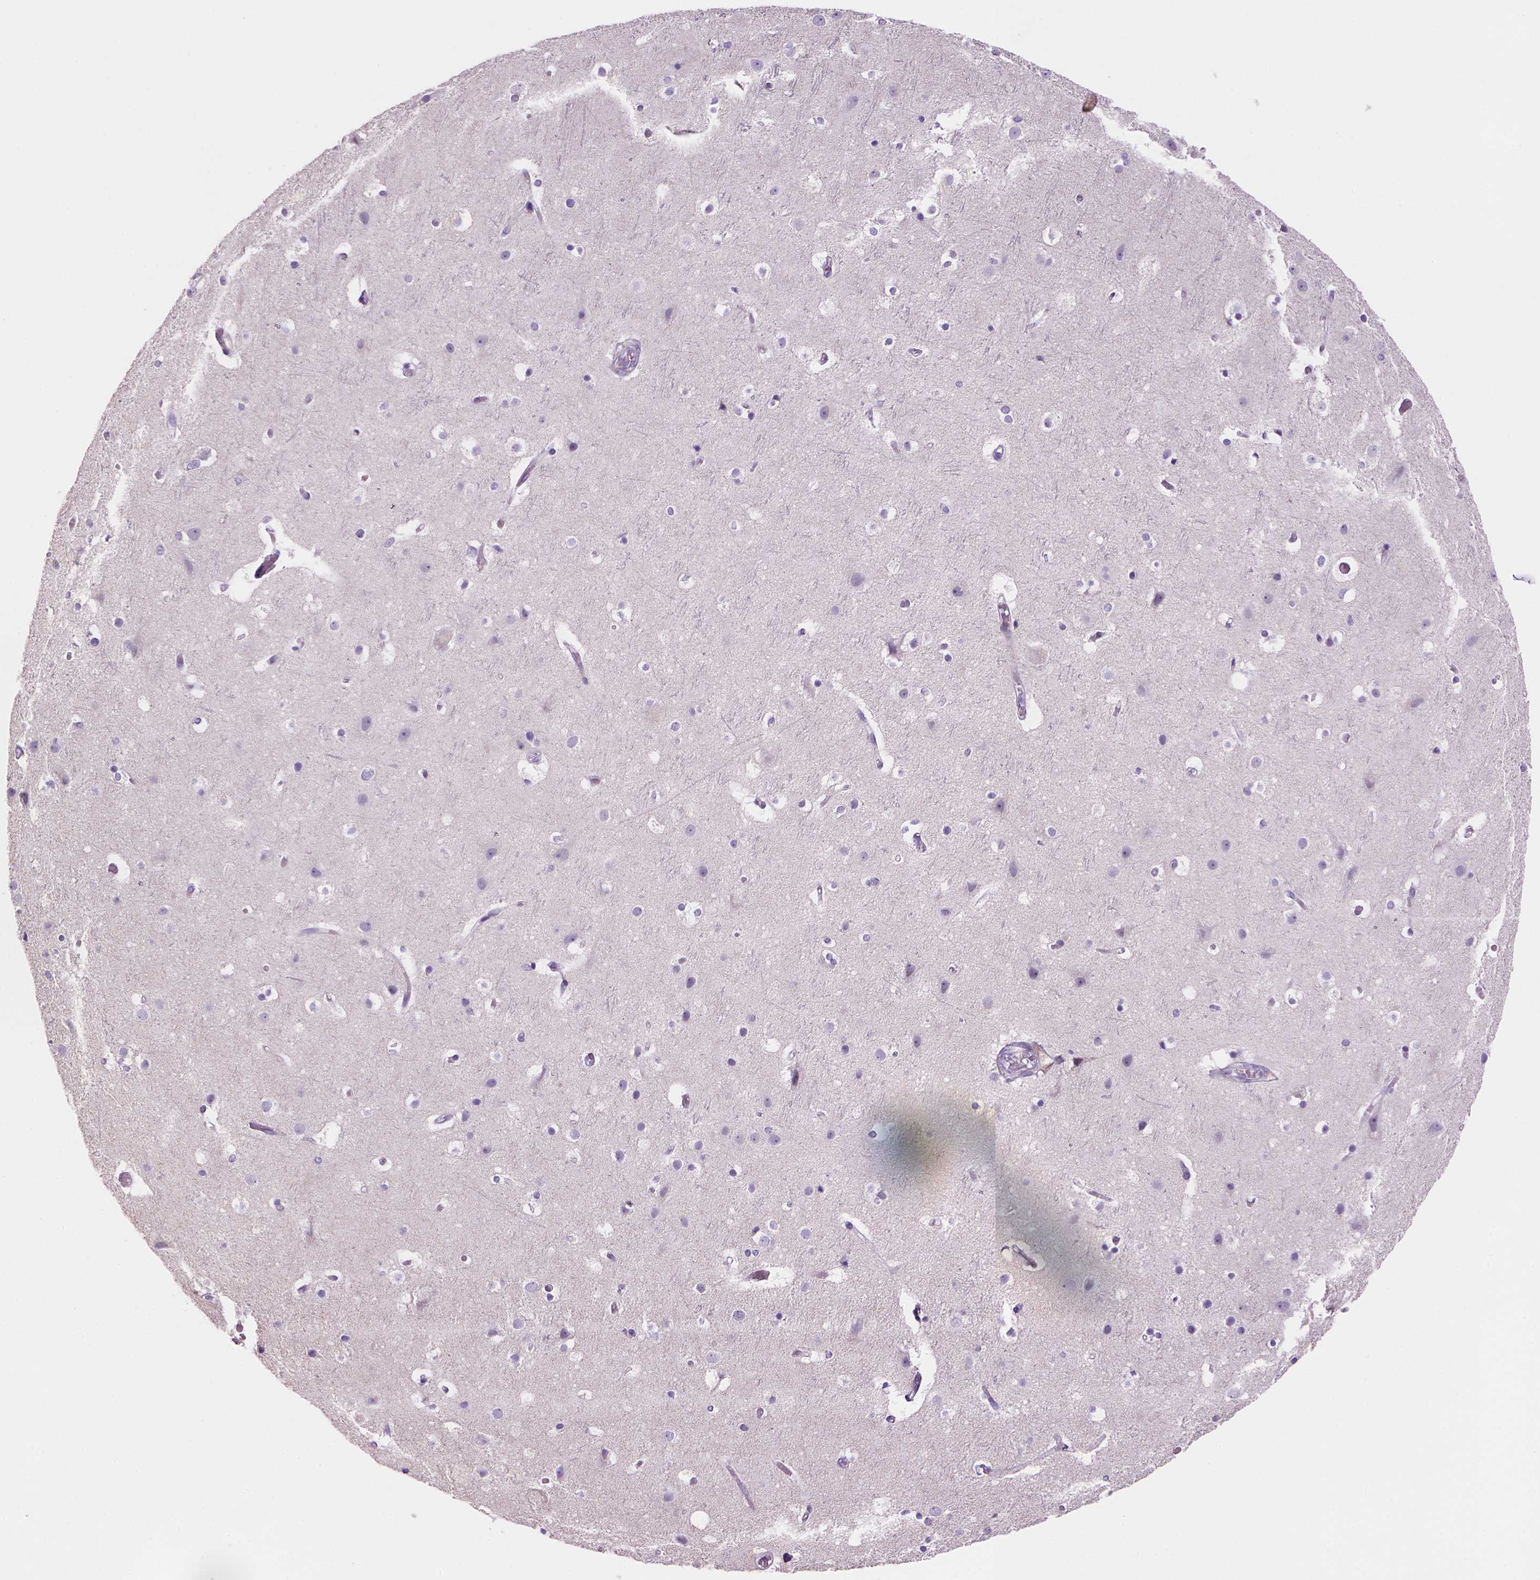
{"staining": {"intensity": "negative", "quantity": "none", "location": "none"}, "tissue": "cerebral cortex", "cell_type": "Endothelial cells", "image_type": "normal", "snomed": [{"axis": "morphology", "description": "Normal tissue, NOS"}, {"axis": "topography", "description": "Cerebral cortex"}], "caption": "The photomicrograph demonstrates no staining of endothelial cells in unremarkable cerebral cortex. (DAB (3,3'-diaminobenzidine) IHC visualized using brightfield microscopy, high magnification).", "gene": "CES2", "patient": {"sex": "female", "age": 52}}